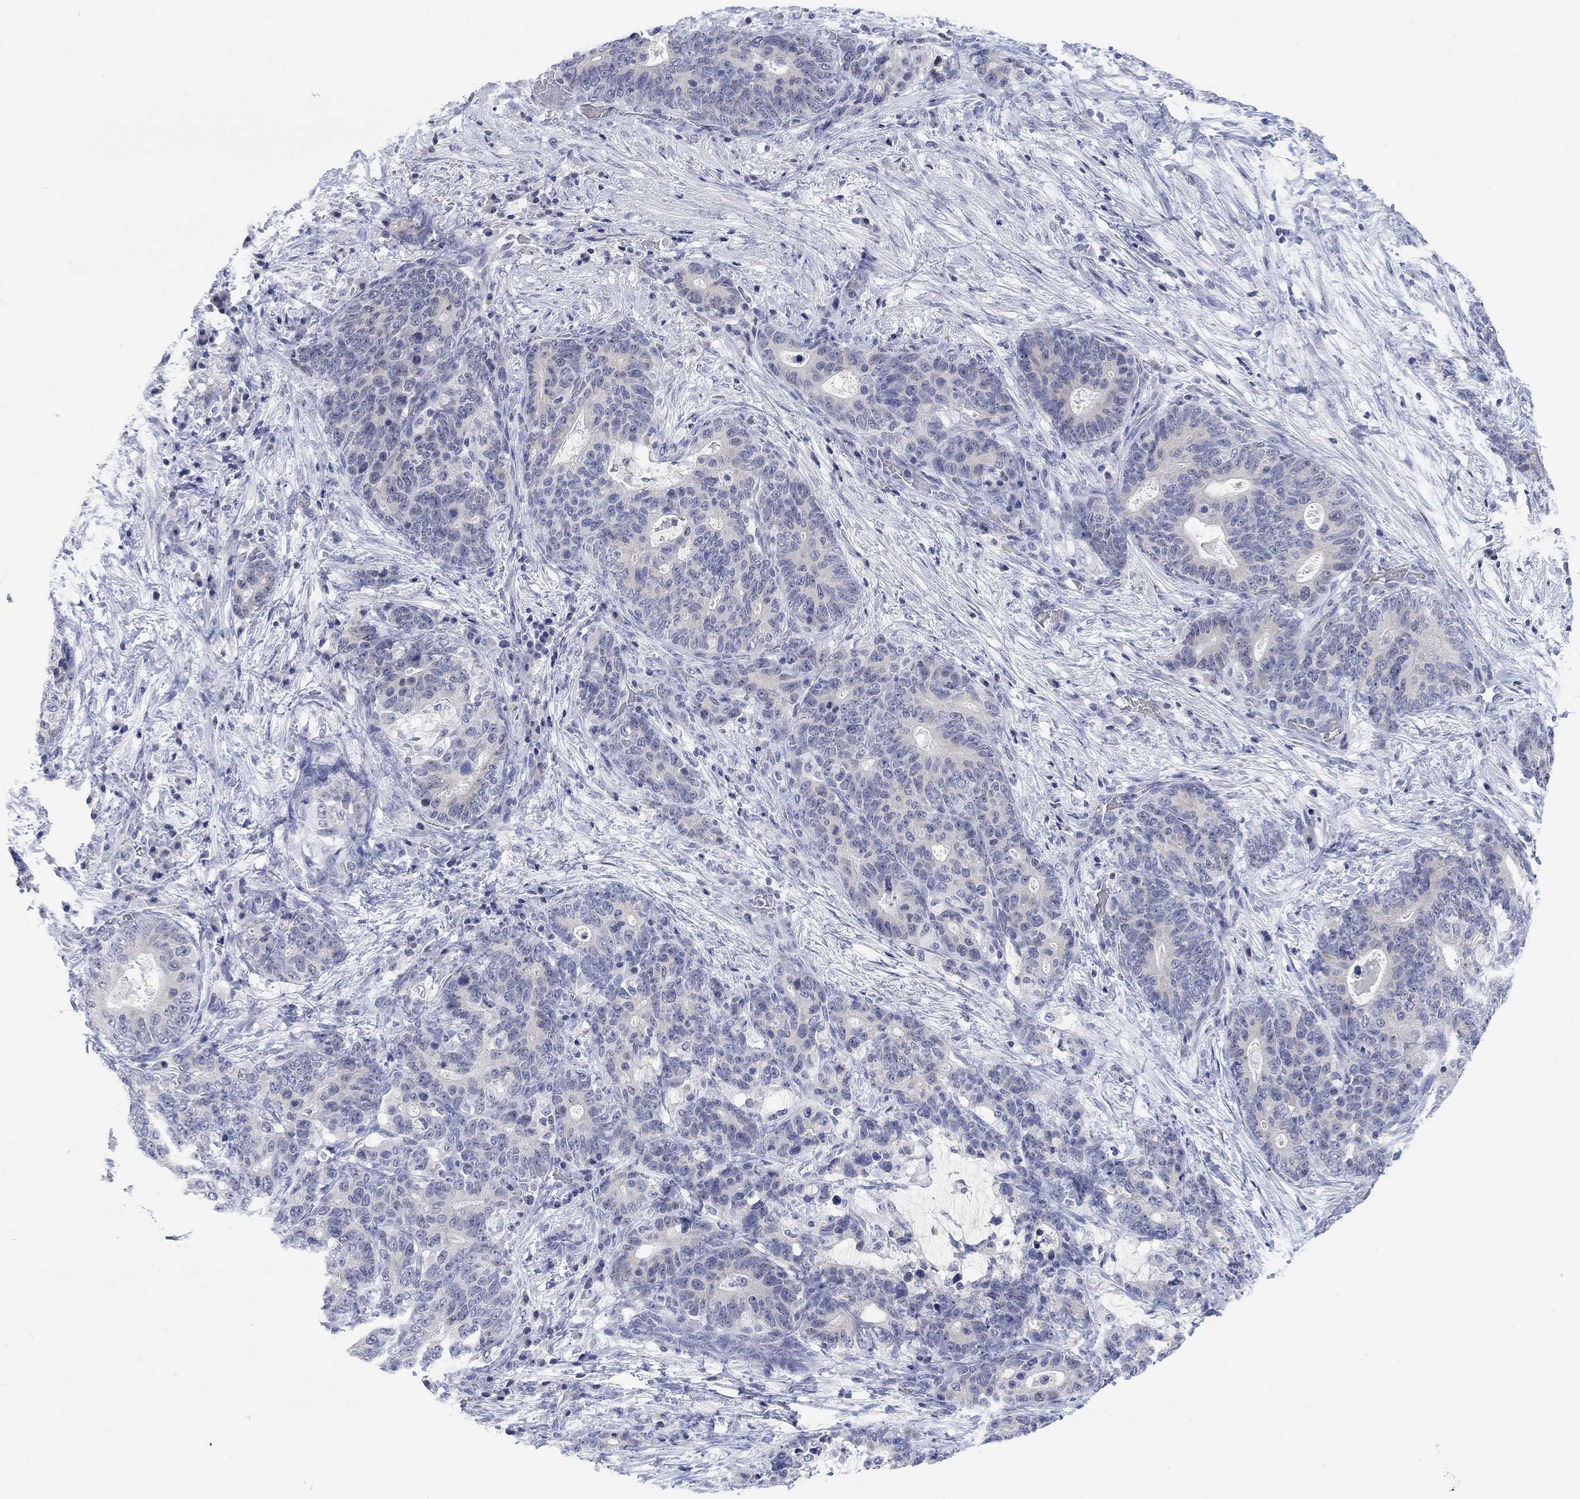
{"staining": {"intensity": "negative", "quantity": "none", "location": "none"}, "tissue": "stomach cancer", "cell_type": "Tumor cells", "image_type": "cancer", "snomed": [{"axis": "morphology", "description": "Normal tissue, NOS"}, {"axis": "morphology", "description": "Adenocarcinoma, NOS"}, {"axis": "topography", "description": "Stomach"}], "caption": "Stomach adenocarcinoma was stained to show a protein in brown. There is no significant staining in tumor cells. The staining is performed using DAB brown chromogen with nuclei counter-stained in using hematoxylin.", "gene": "ATP6V1E2", "patient": {"sex": "female", "age": 64}}